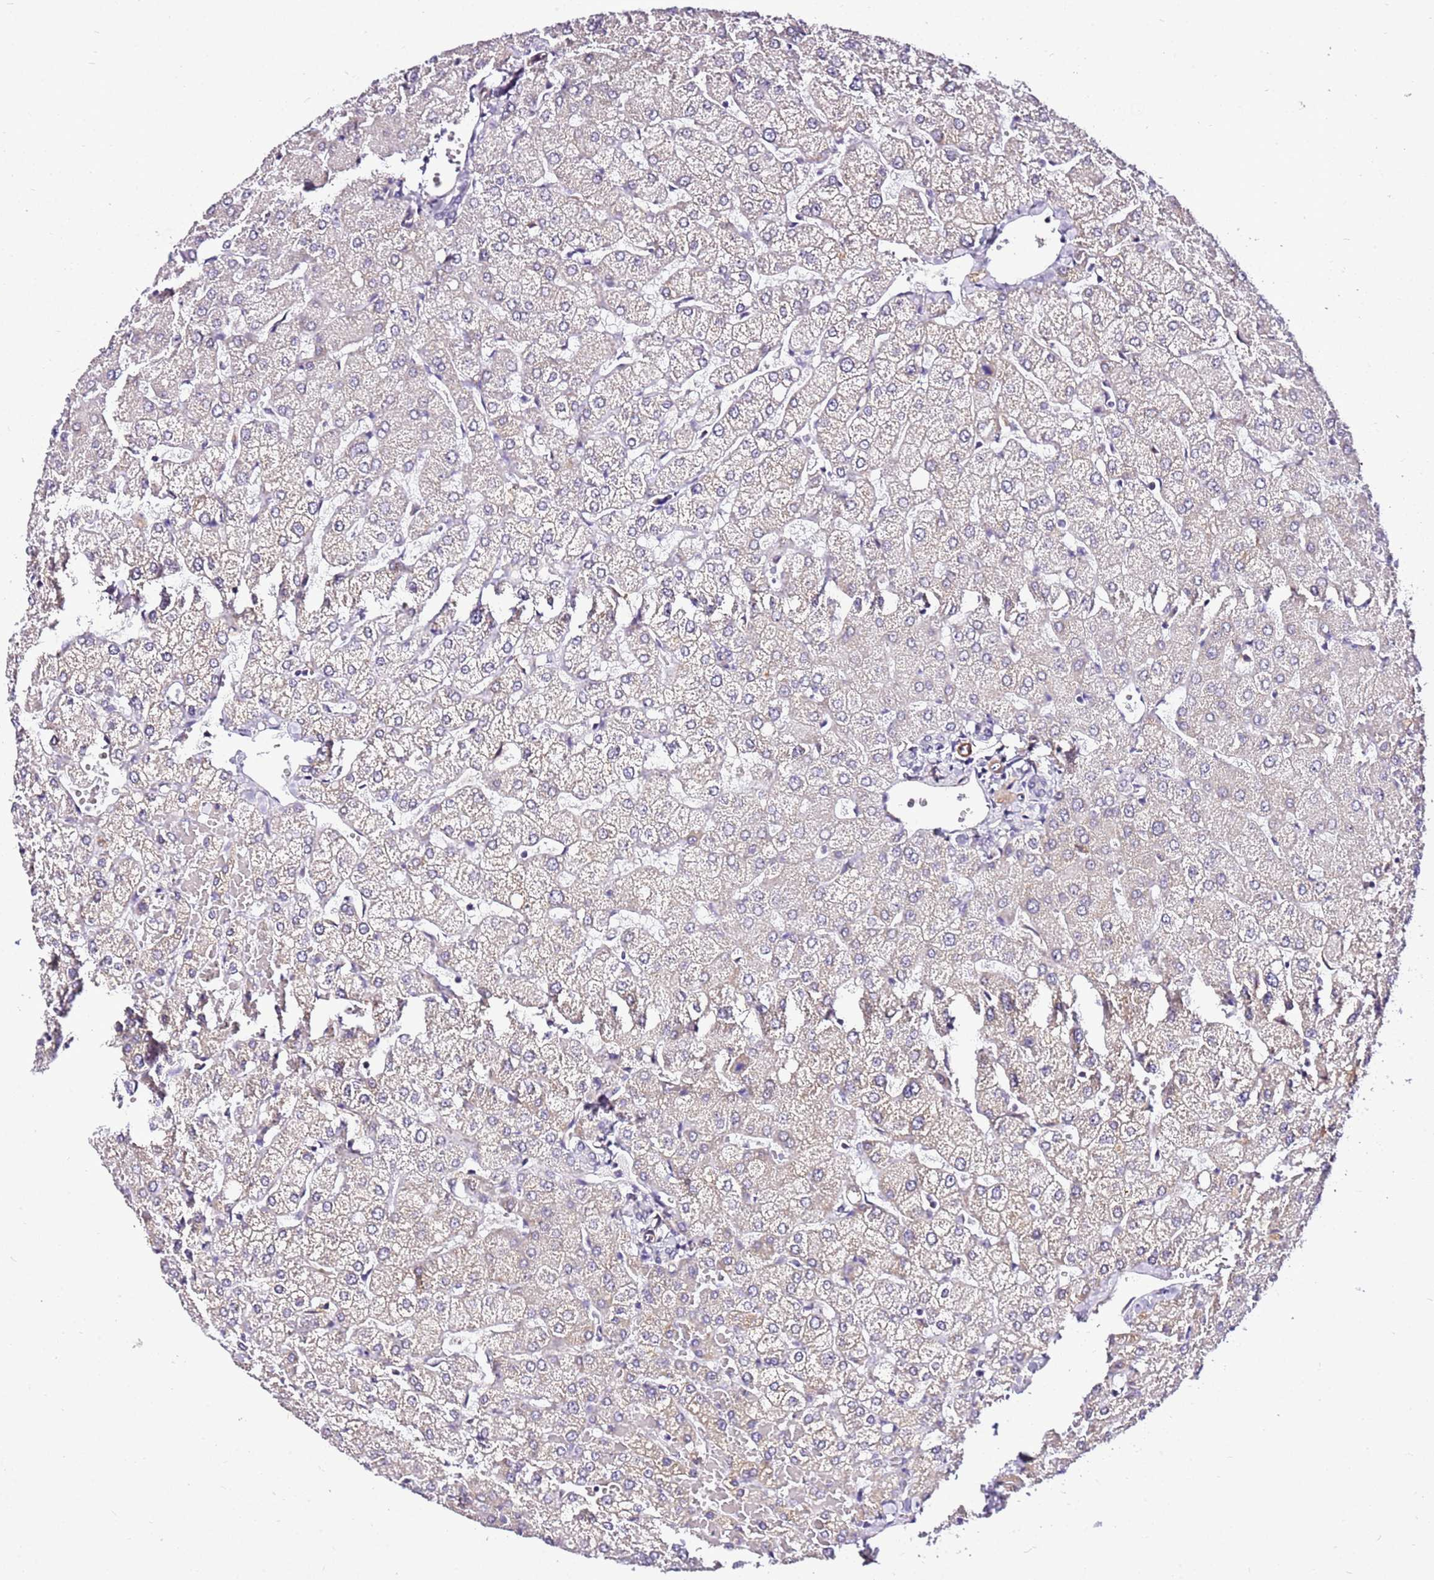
{"staining": {"intensity": "negative", "quantity": "none", "location": "none"}, "tissue": "liver", "cell_type": "Cholangiocytes", "image_type": "normal", "snomed": [{"axis": "morphology", "description": "Normal tissue, NOS"}, {"axis": "topography", "description": "Liver"}], "caption": "A micrograph of liver stained for a protein exhibits no brown staining in cholangiocytes. The staining is performed using DAB brown chromogen with nuclei counter-stained in using hematoxylin.", "gene": "SMIM4", "patient": {"sex": "female", "age": 54}}